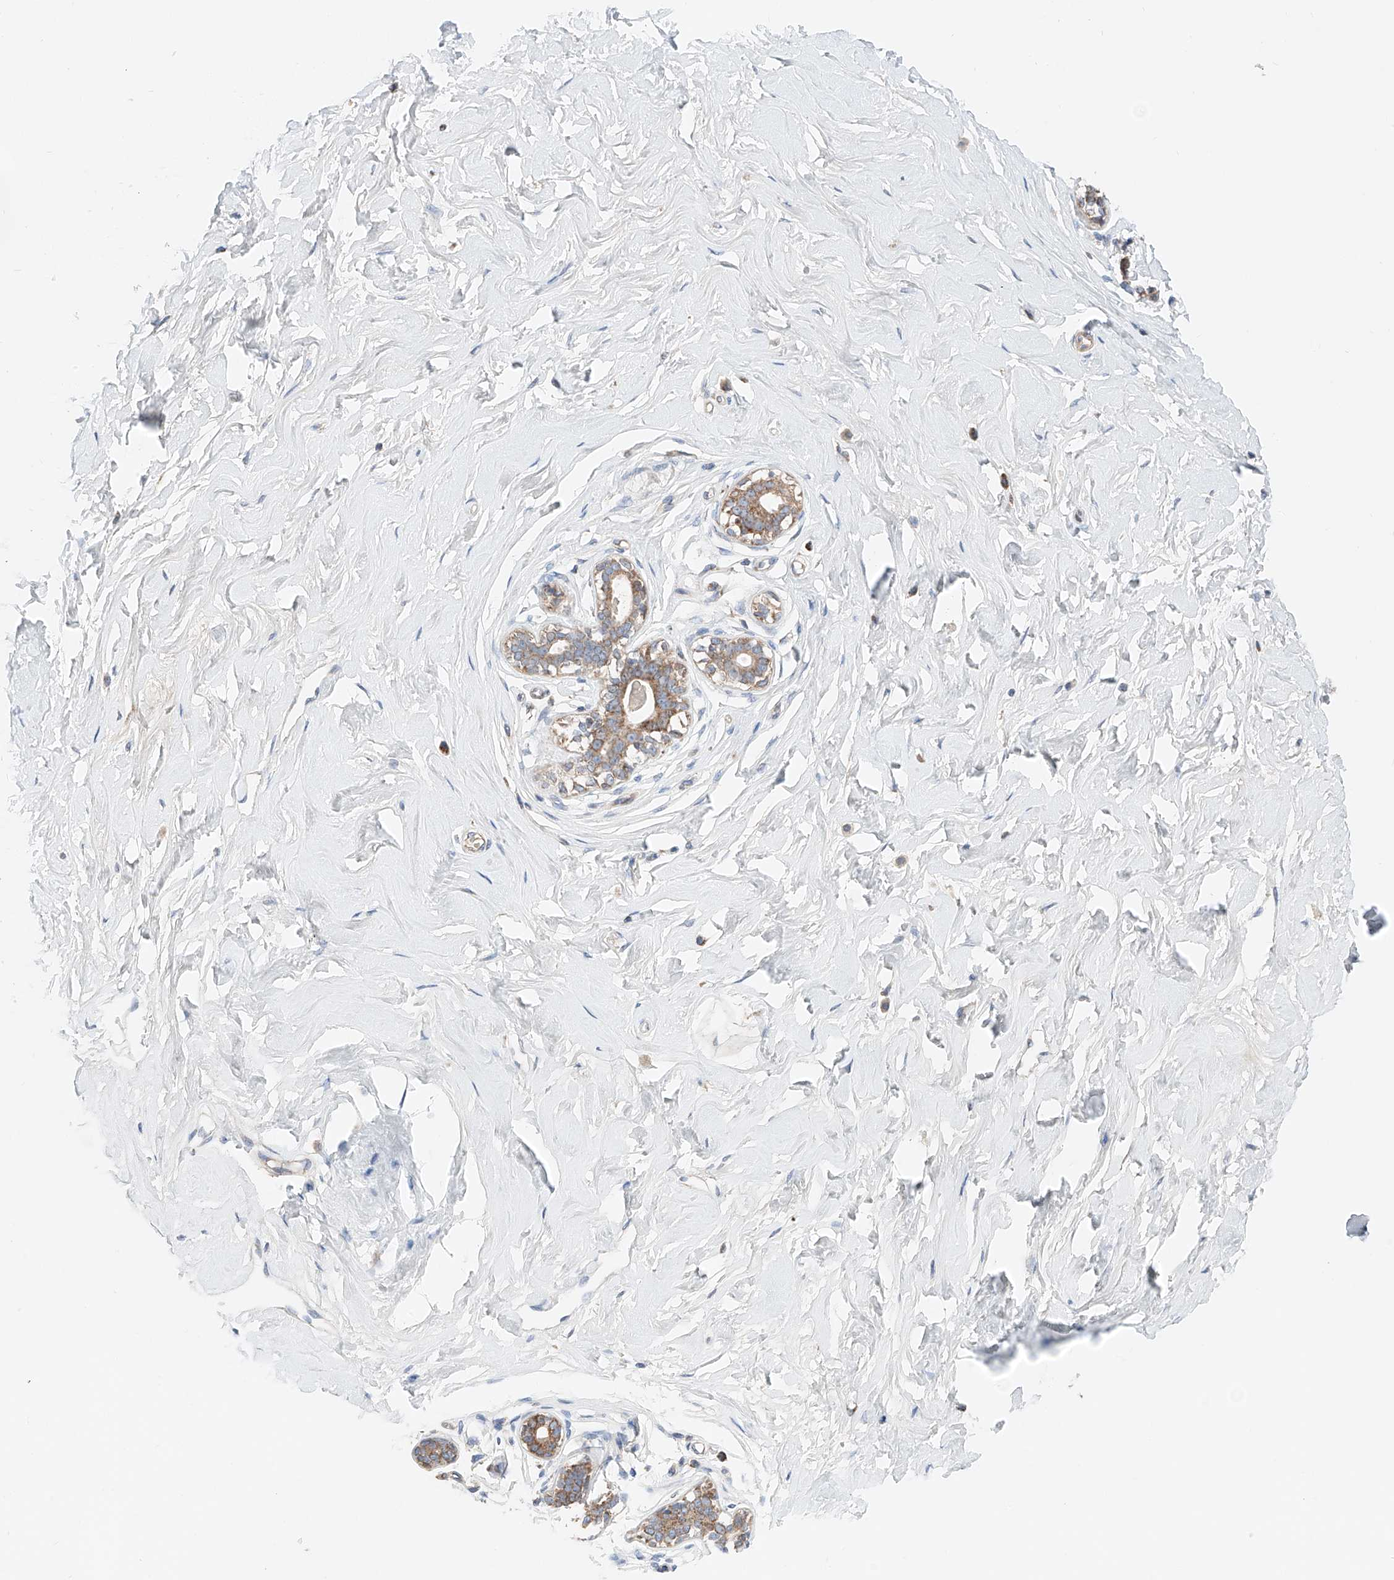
{"staining": {"intensity": "negative", "quantity": "none", "location": "none"}, "tissue": "breast", "cell_type": "Adipocytes", "image_type": "normal", "snomed": [{"axis": "morphology", "description": "Normal tissue, NOS"}, {"axis": "morphology", "description": "Adenoma, NOS"}, {"axis": "topography", "description": "Breast"}], "caption": "Immunohistochemistry (IHC) of normal breast displays no expression in adipocytes.", "gene": "MRAP", "patient": {"sex": "female", "age": 23}}